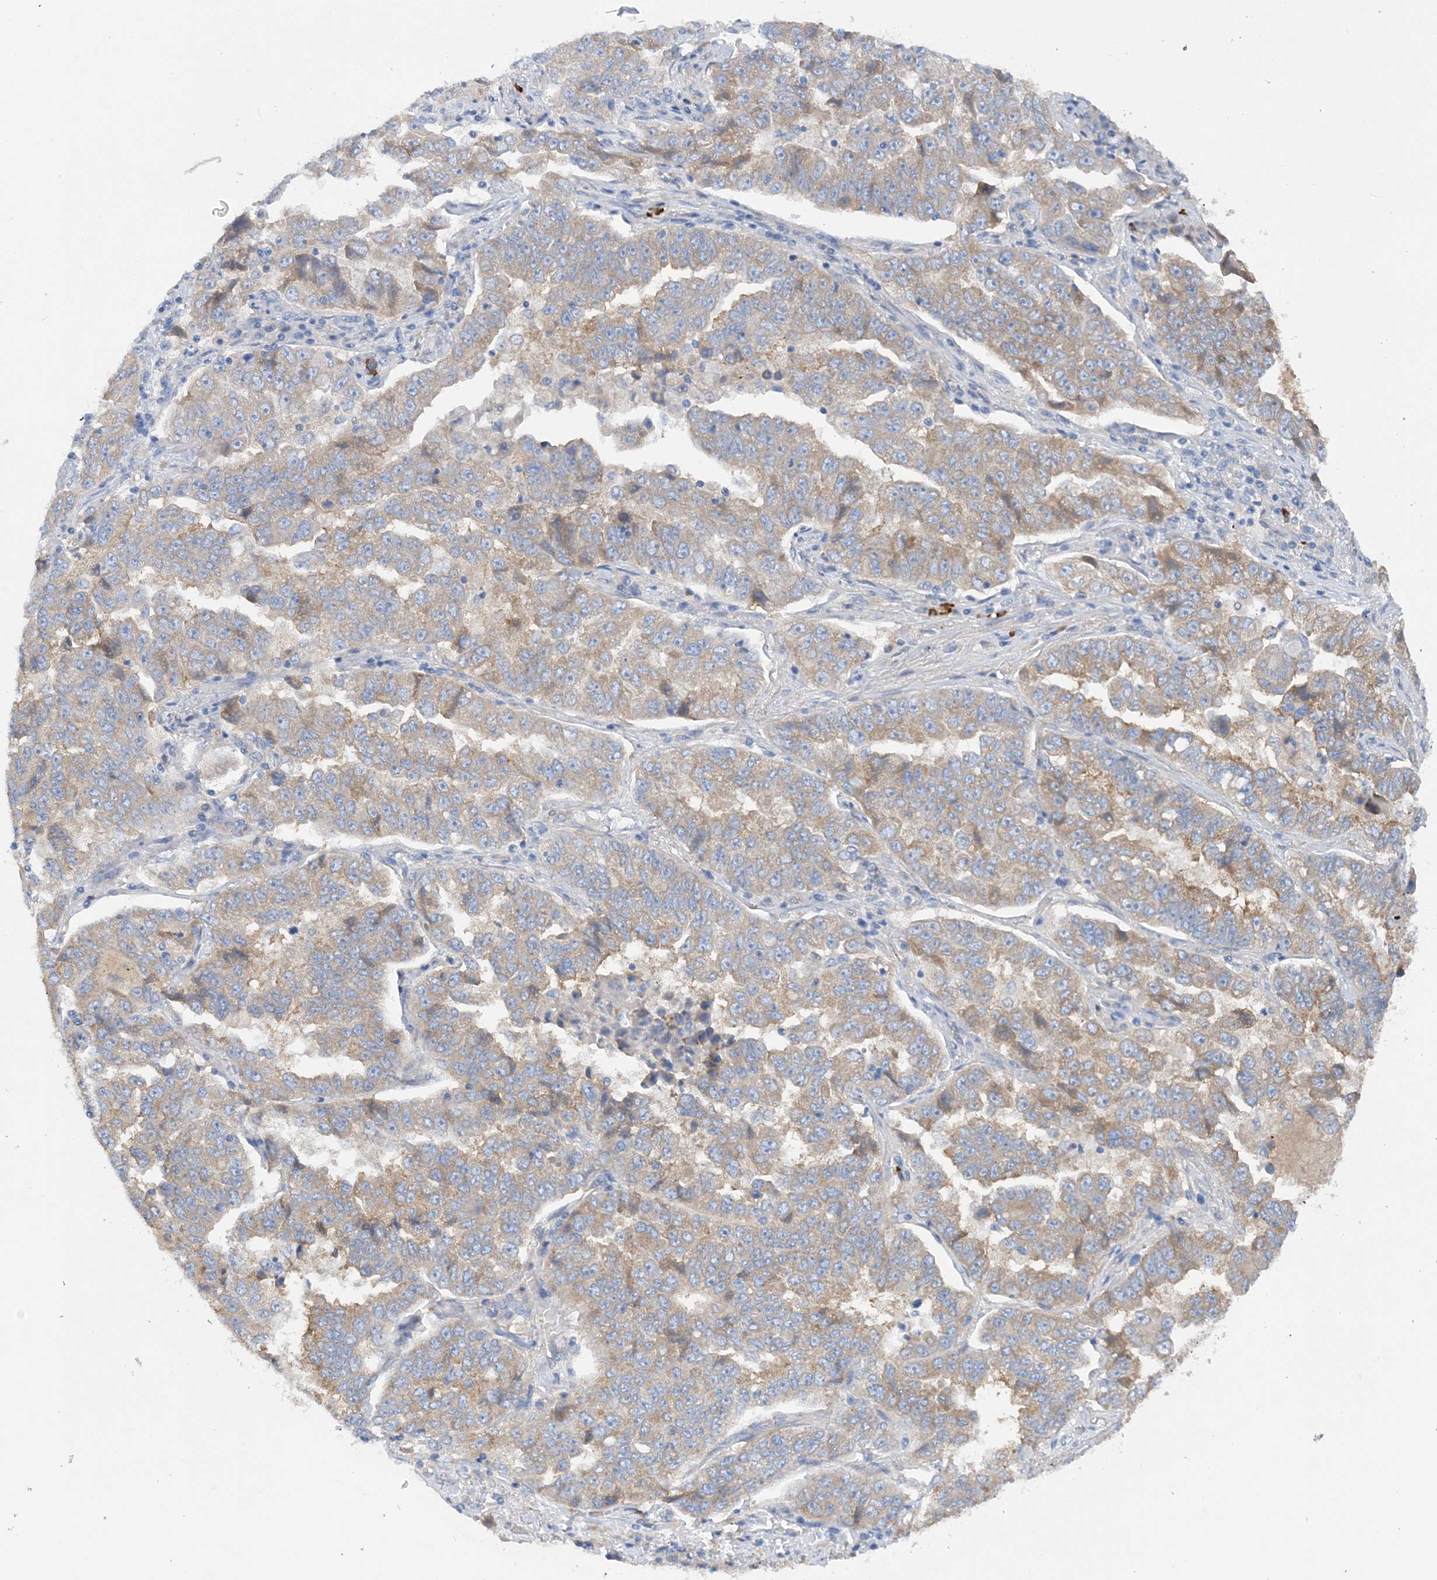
{"staining": {"intensity": "moderate", "quantity": "25%-75%", "location": "cytoplasmic/membranous"}, "tissue": "lung cancer", "cell_type": "Tumor cells", "image_type": "cancer", "snomed": [{"axis": "morphology", "description": "Adenocarcinoma, NOS"}, {"axis": "topography", "description": "Lung"}], "caption": "Protein expression analysis of human lung adenocarcinoma reveals moderate cytoplasmic/membranous expression in approximately 25%-75% of tumor cells.", "gene": "SLC5A11", "patient": {"sex": "female", "age": 51}}